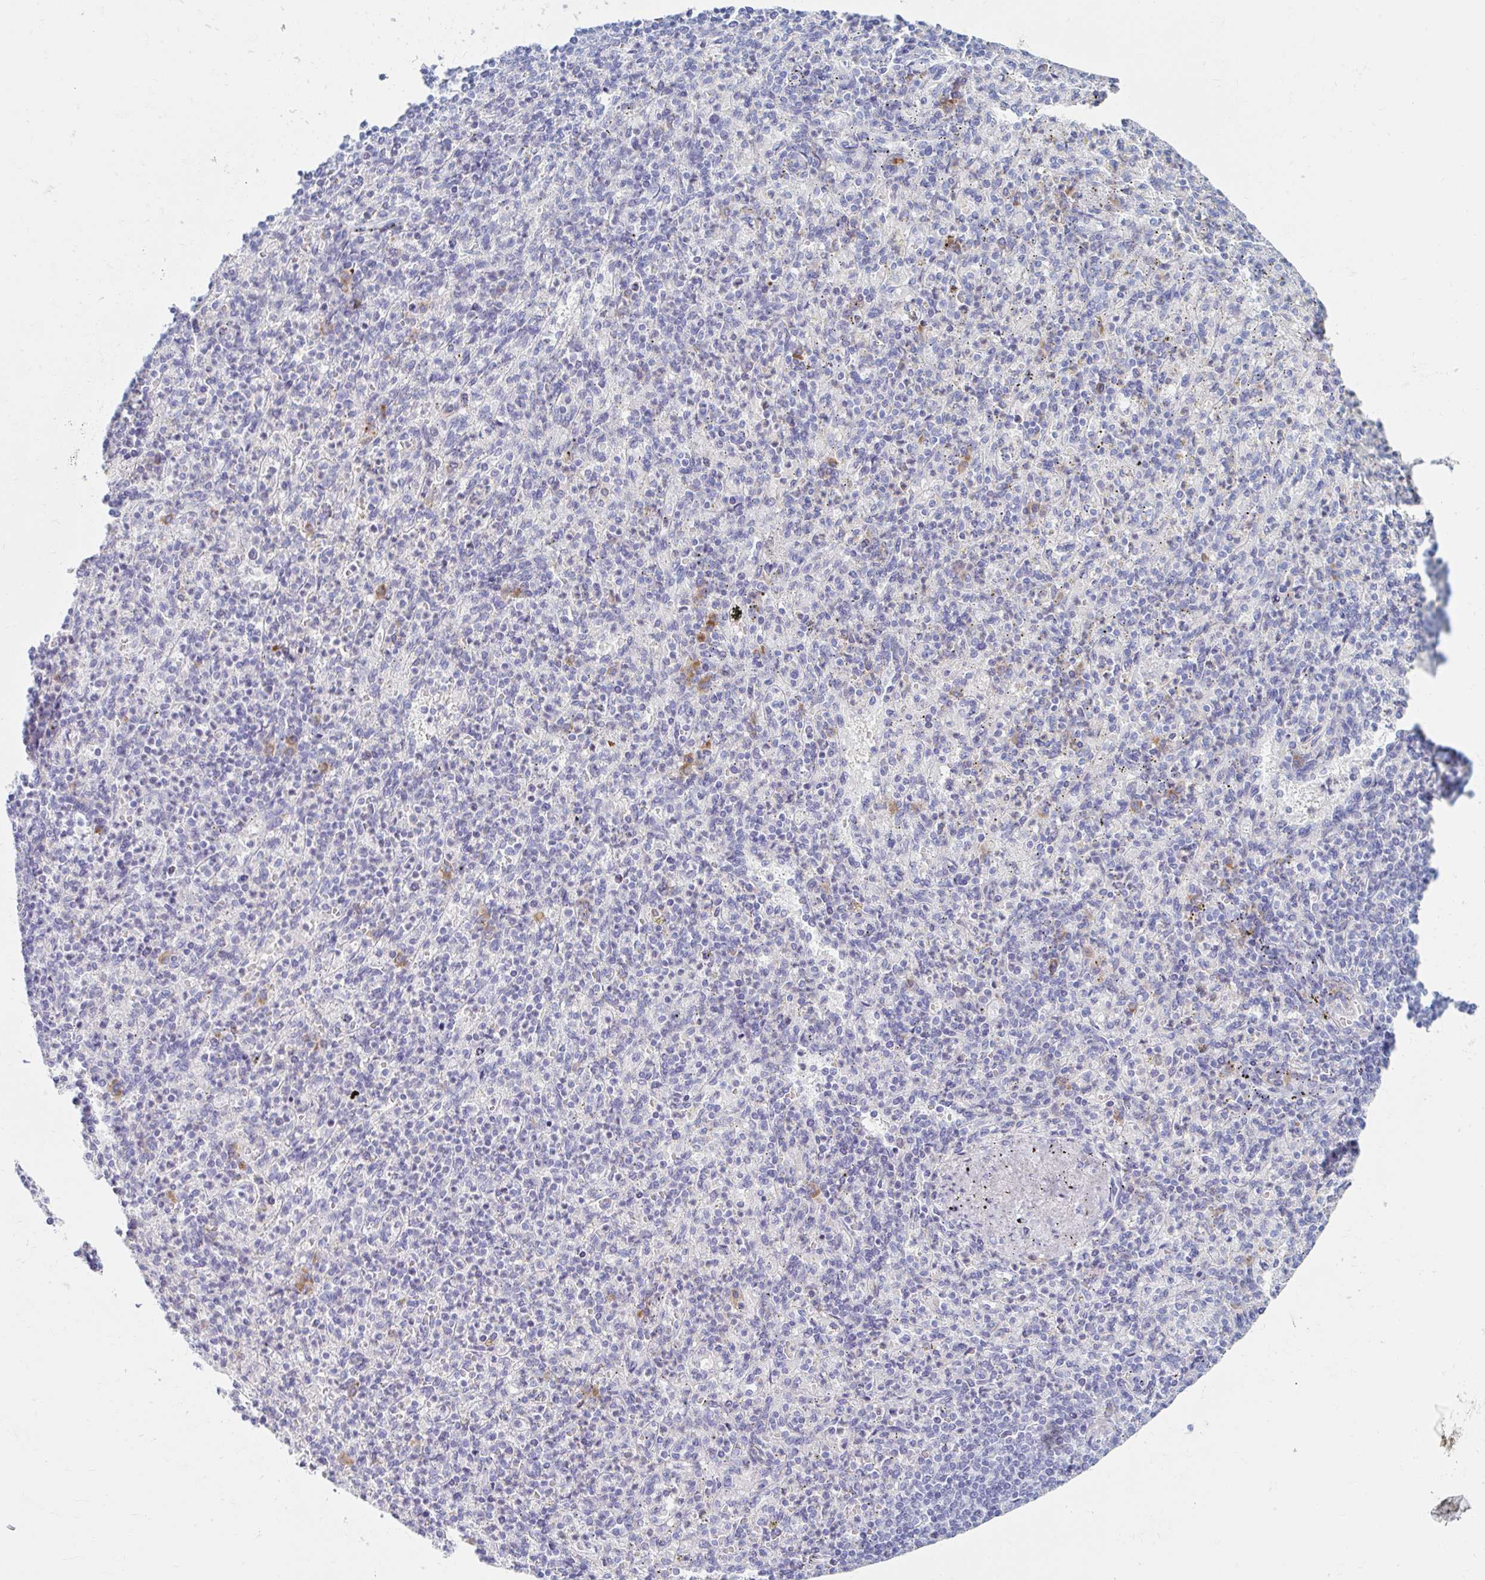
{"staining": {"intensity": "moderate", "quantity": "<25%", "location": "cytoplasmic/membranous"}, "tissue": "spleen", "cell_type": "Cells in red pulp", "image_type": "normal", "snomed": [{"axis": "morphology", "description": "Normal tissue, NOS"}, {"axis": "topography", "description": "Spleen"}], "caption": "Moderate cytoplasmic/membranous protein staining is present in approximately <25% of cells in red pulp in spleen. (DAB (3,3'-diaminobenzidine) IHC, brown staining for protein, blue staining for nuclei).", "gene": "MYLK2", "patient": {"sex": "female", "age": 74}}